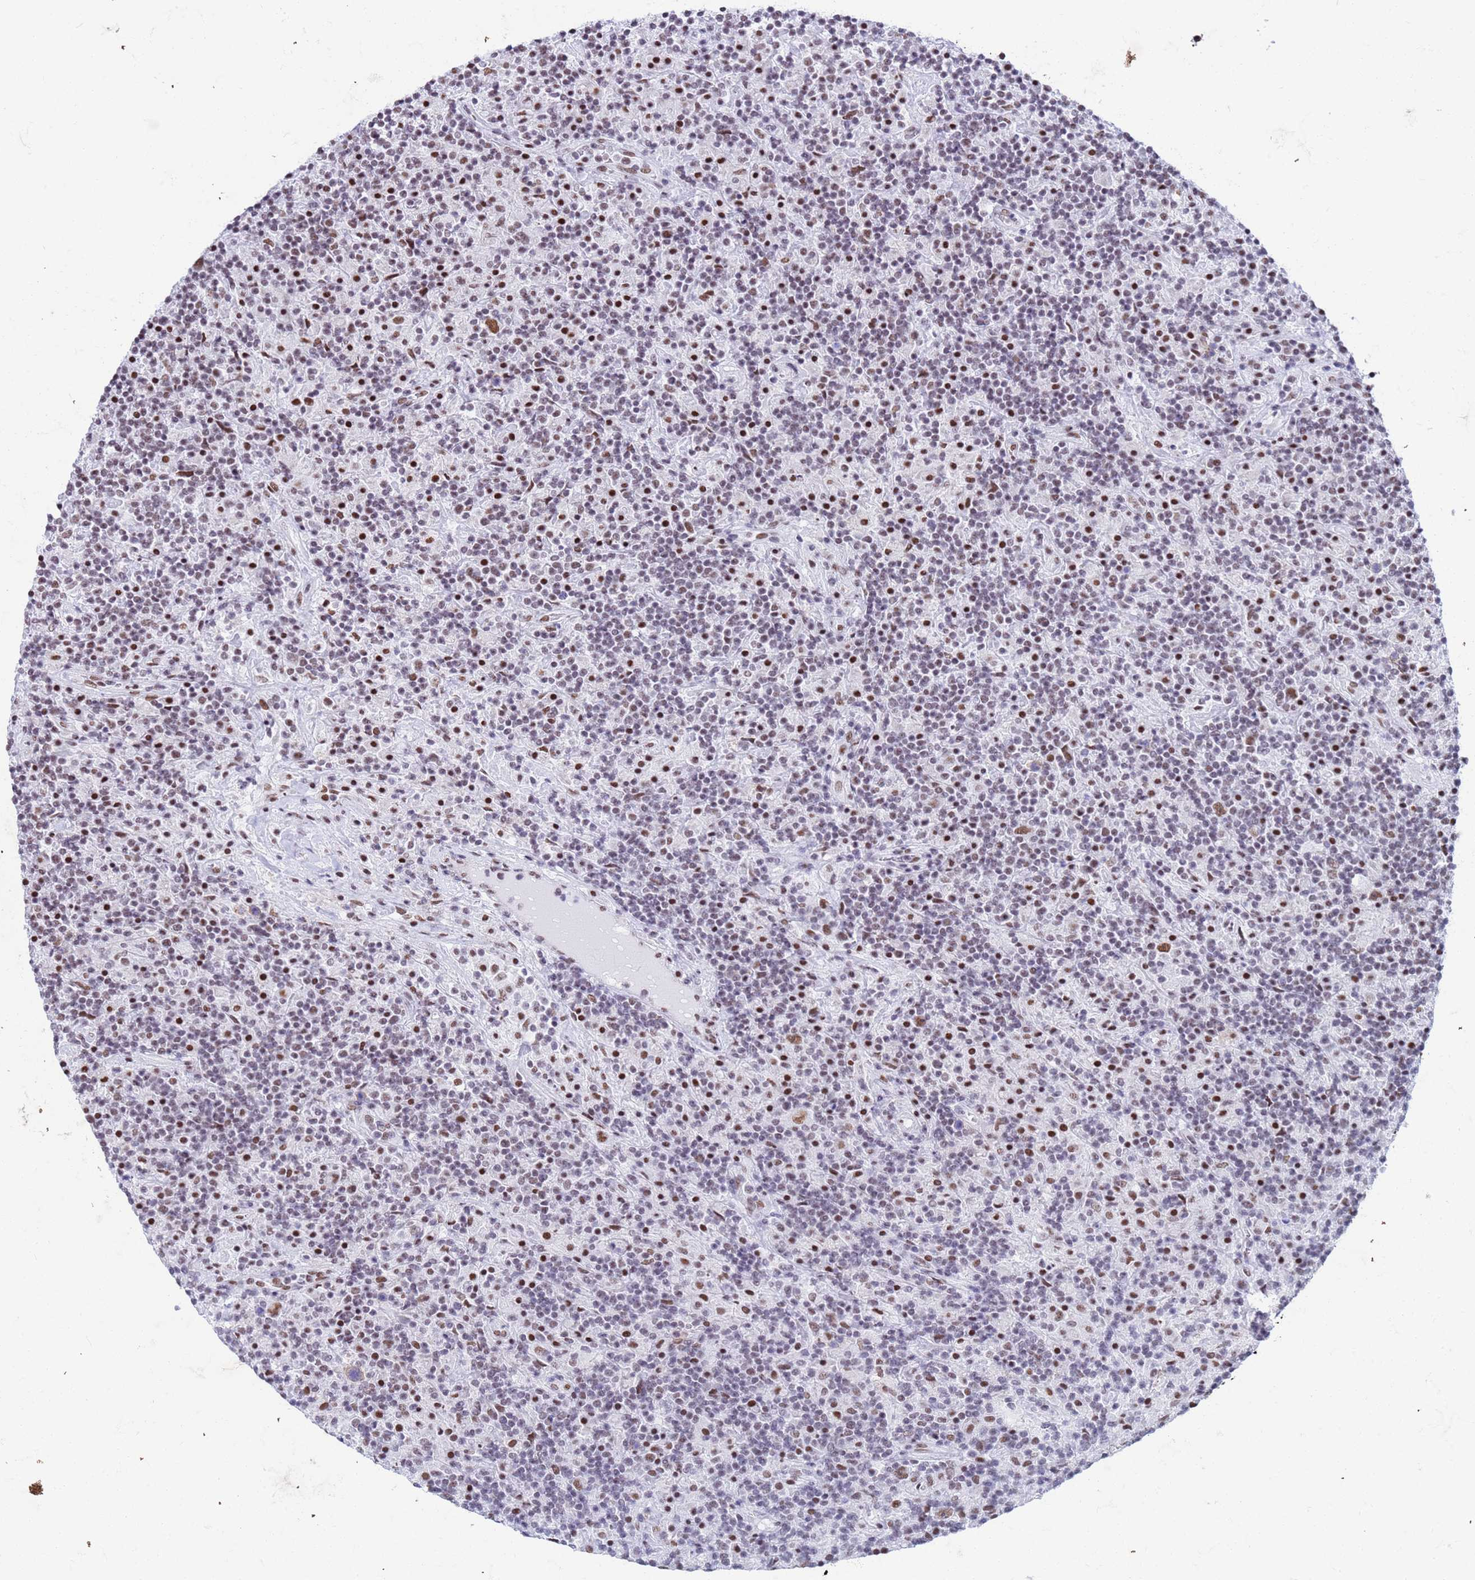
{"staining": {"intensity": "moderate", "quantity": ">75%", "location": "nuclear"}, "tissue": "lymphoma", "cell_type": "Tumor cells", "image_type": "cancer", "snomed": [{"axis": "morphology", "description": "Hodgkin's disease, NOS"}, {"axis": "topography", "description": "Lymph node"}], "caption": "Lymphoma stained with DAB immunohistochemistry displays medium levels of moderate nuclear positivity in about >75% of tumor cells.", "gene": "FAM170B", "patient": {"sex": "male", "age": 70}}